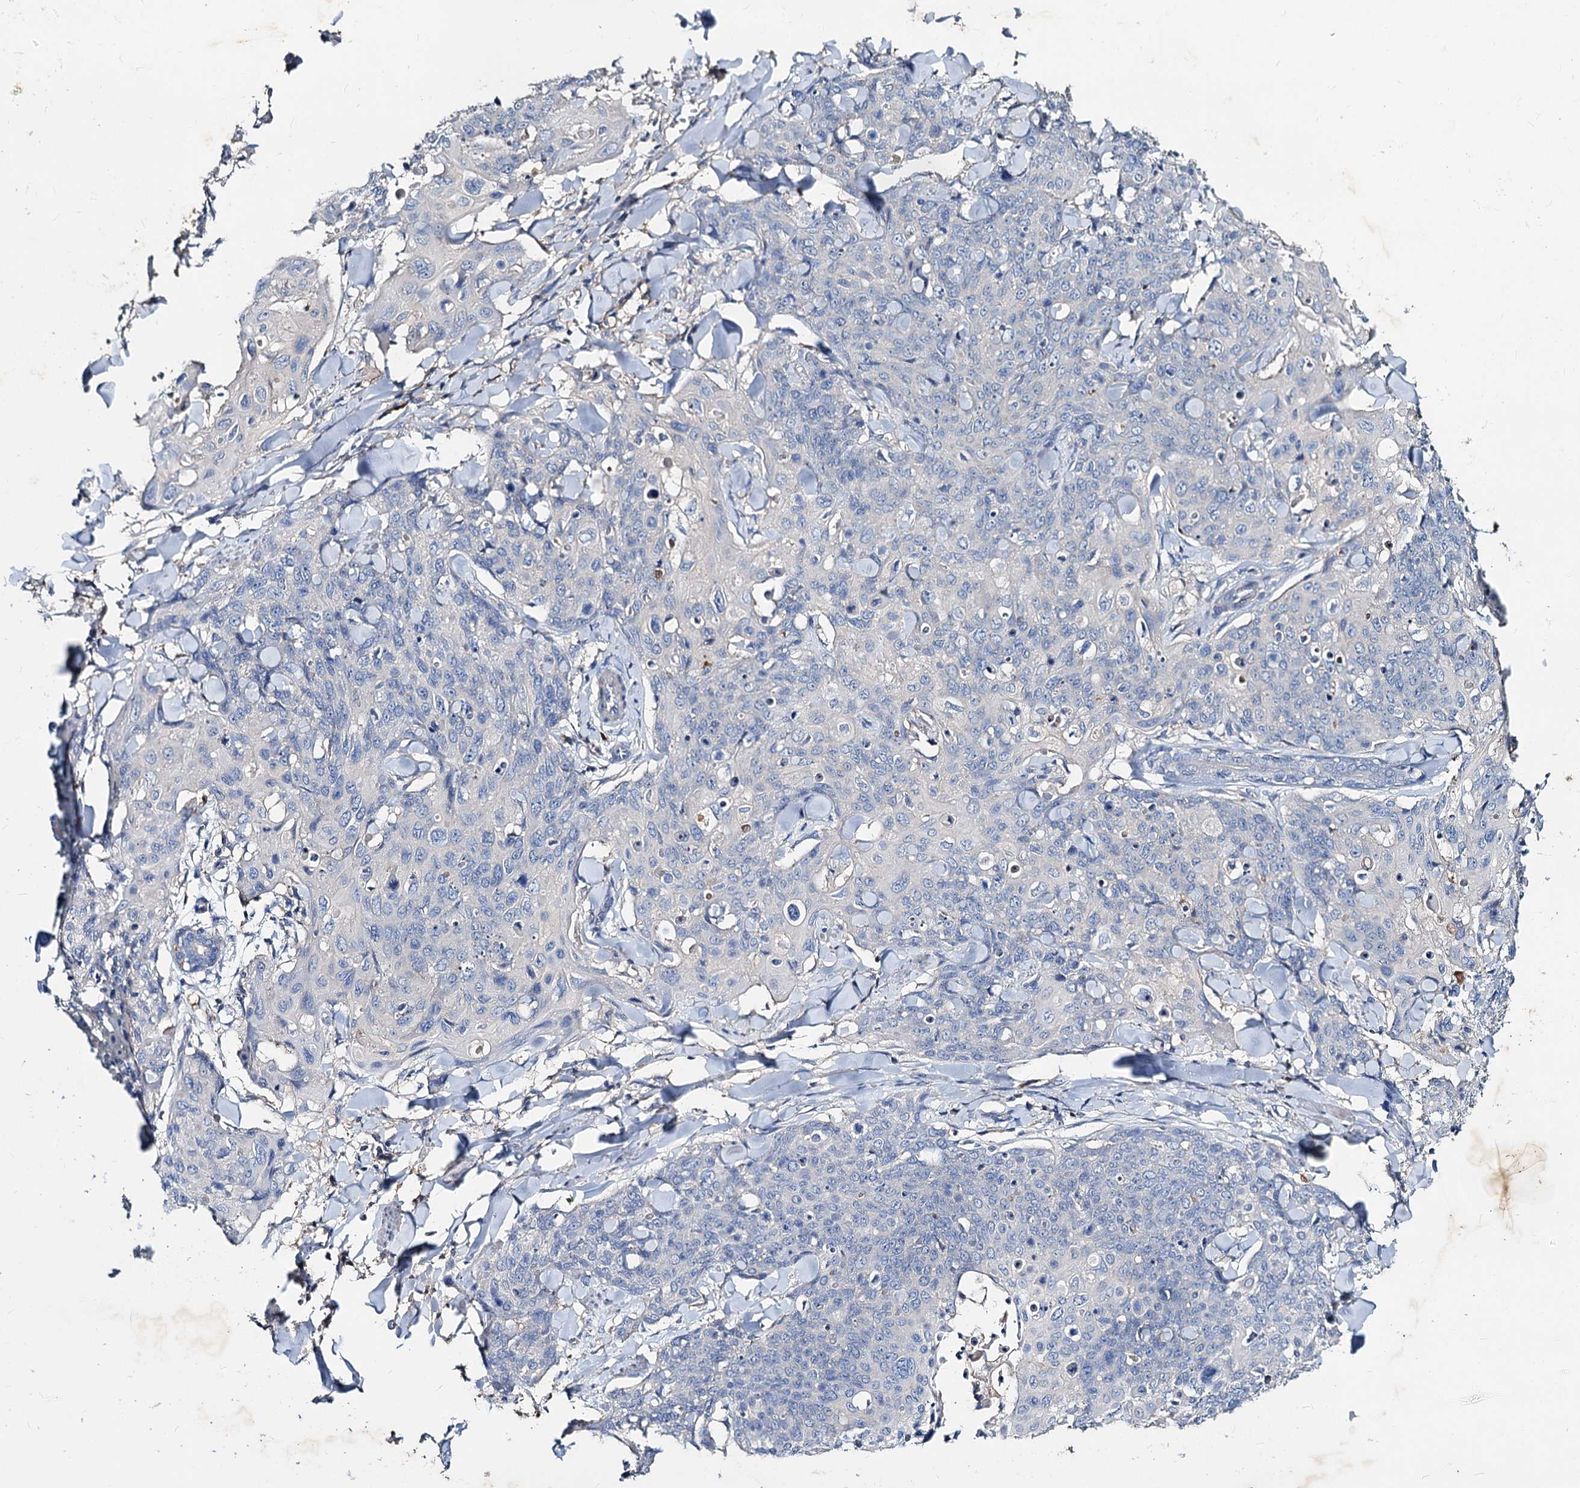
{"staining": {"intensity": "negative", "quantity": "none", "location": "none"}, "tissue": "skin cancer", "cell_type": "Tumor cells", "image_type": "cancer", "snomed": [{"axis": "morphology", "description": "Squamous cell carcinoma, NOS"}, {"axis": "topography", "description": "Skin"}, {"axis": "topography", "description": "Vulva"}], "caption": "Skin cancer (squamous cell carcinoma) was stained to show a protein in brown. There is no significant staining in tumor cells. Brightfield microscopy of IHC stained with DAB (brown) and hematoxylin (blue), captured at high magnification.", "gene": "ACY3", "patient": {"sex": "female", "age": 85}}